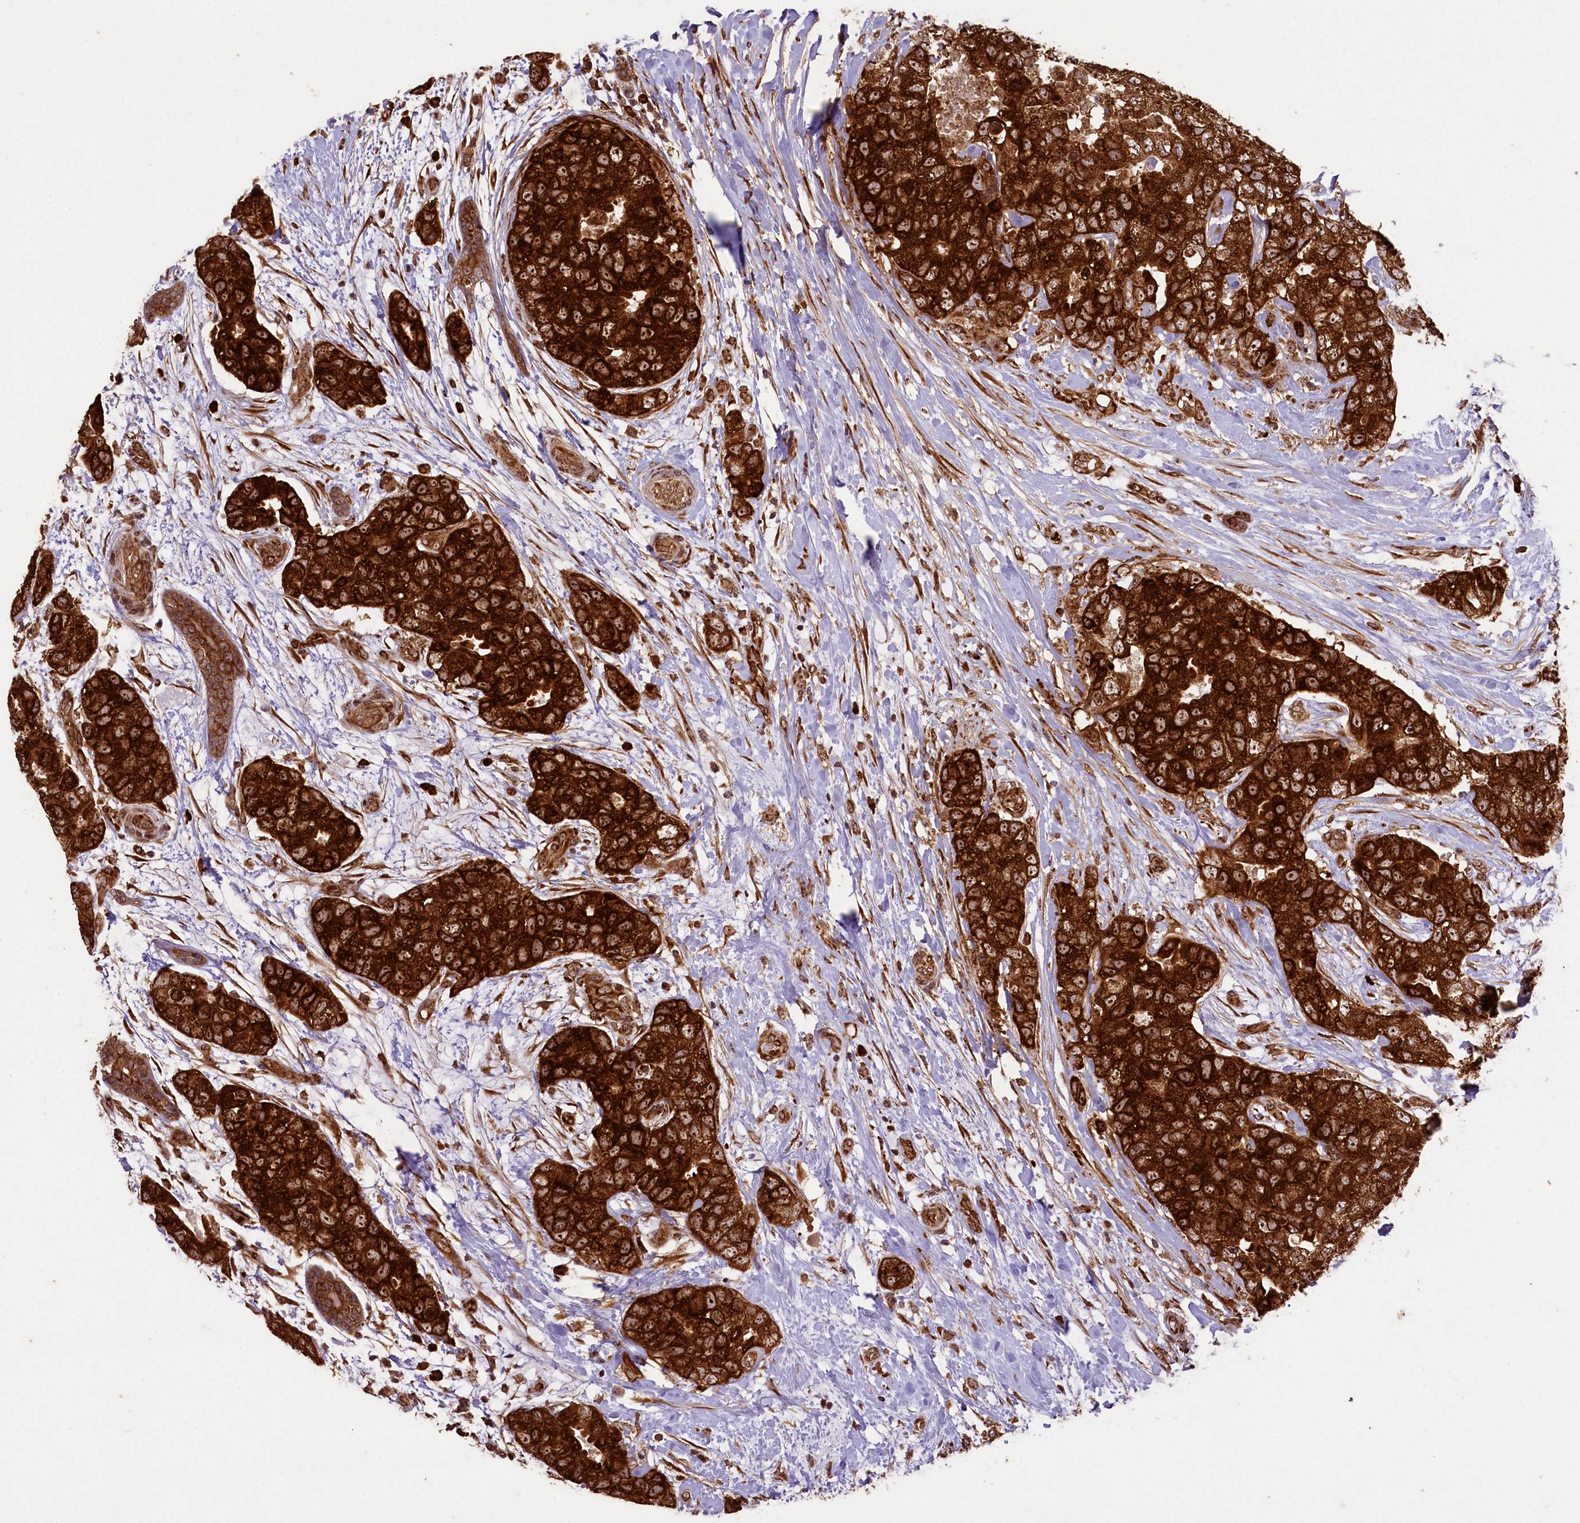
{"staining": {"intensity": "strong", "quantity": ">75%", "location": "cytoplasmic/membranous,nuclear"}, "tissue": "breast cancer", "cell_type": "Tumor cells", "image_type": "cancer", "snomed": [{"axis": "morphology", "description": "Duct carcinoma"}, {"axis": "topography", "description": "Breast"}], "caption": "Breast cancer (invasive ductal carcinoma) stained with a protein marker demonstrates strong staining in tumor cells.", "gene": "LARP4", "patient": {"sex": "female", "age": 62}}